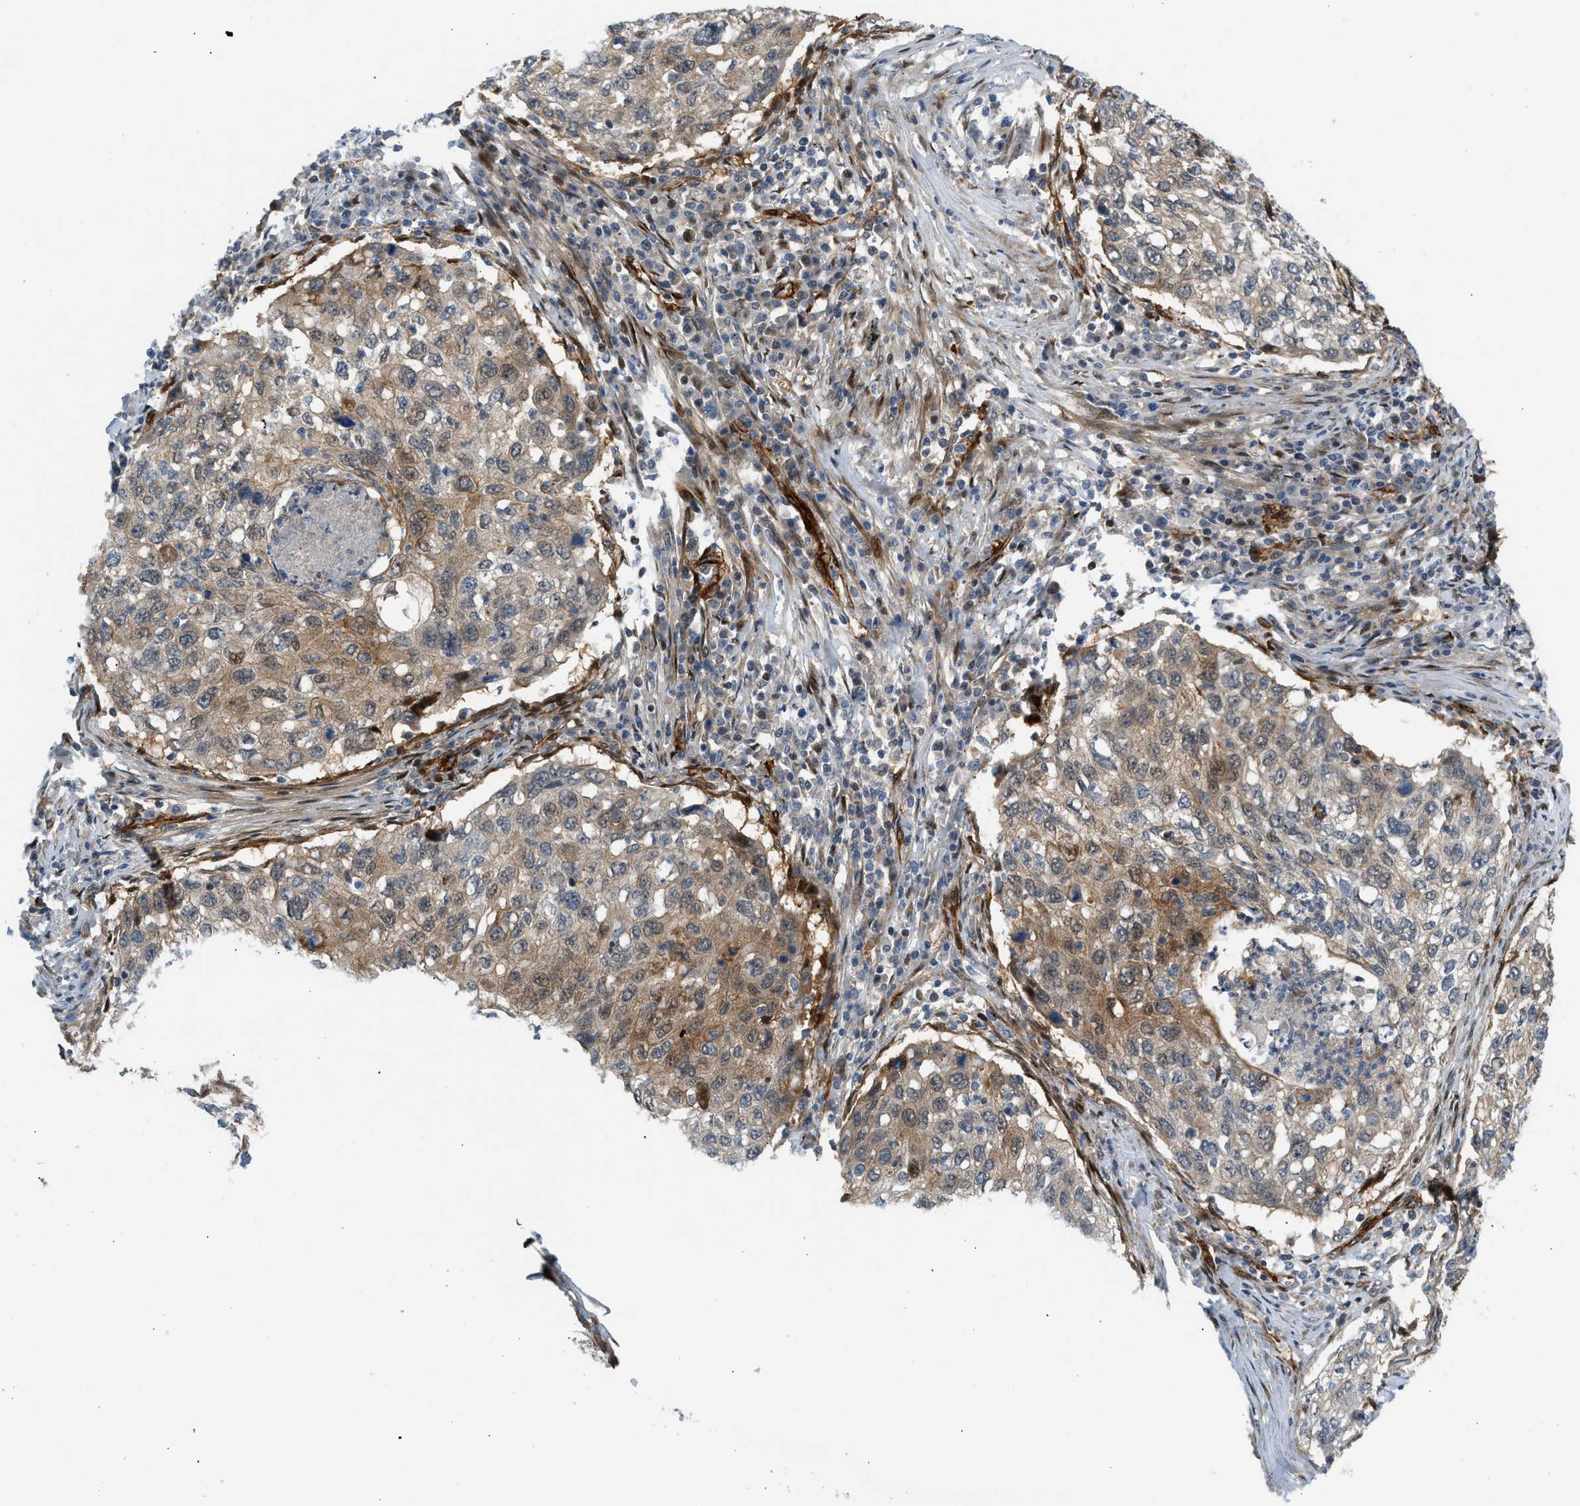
{"staining": {"intensity": "moderate", "quantity": ">75%", "location": "cytoplasmic/membranous"}, "tissue": "lung cancer", "cell_type": "Tumor cells", "image_type": "cancer", "snomed": [{"axis": "morphology", "description": "Squamous cell carcinoma, NOS"}, {"axis": "topography", "description": "Lung"}], "caption": "Human lung cancer (squamous cell carcinoma) stained for a protein (brown) reveals moderate cytoplasmic/membranous positive expression in about >75% of tumor cells.", "gene": "EDNRA", "patient": {"sex": "female", "age": 63}}